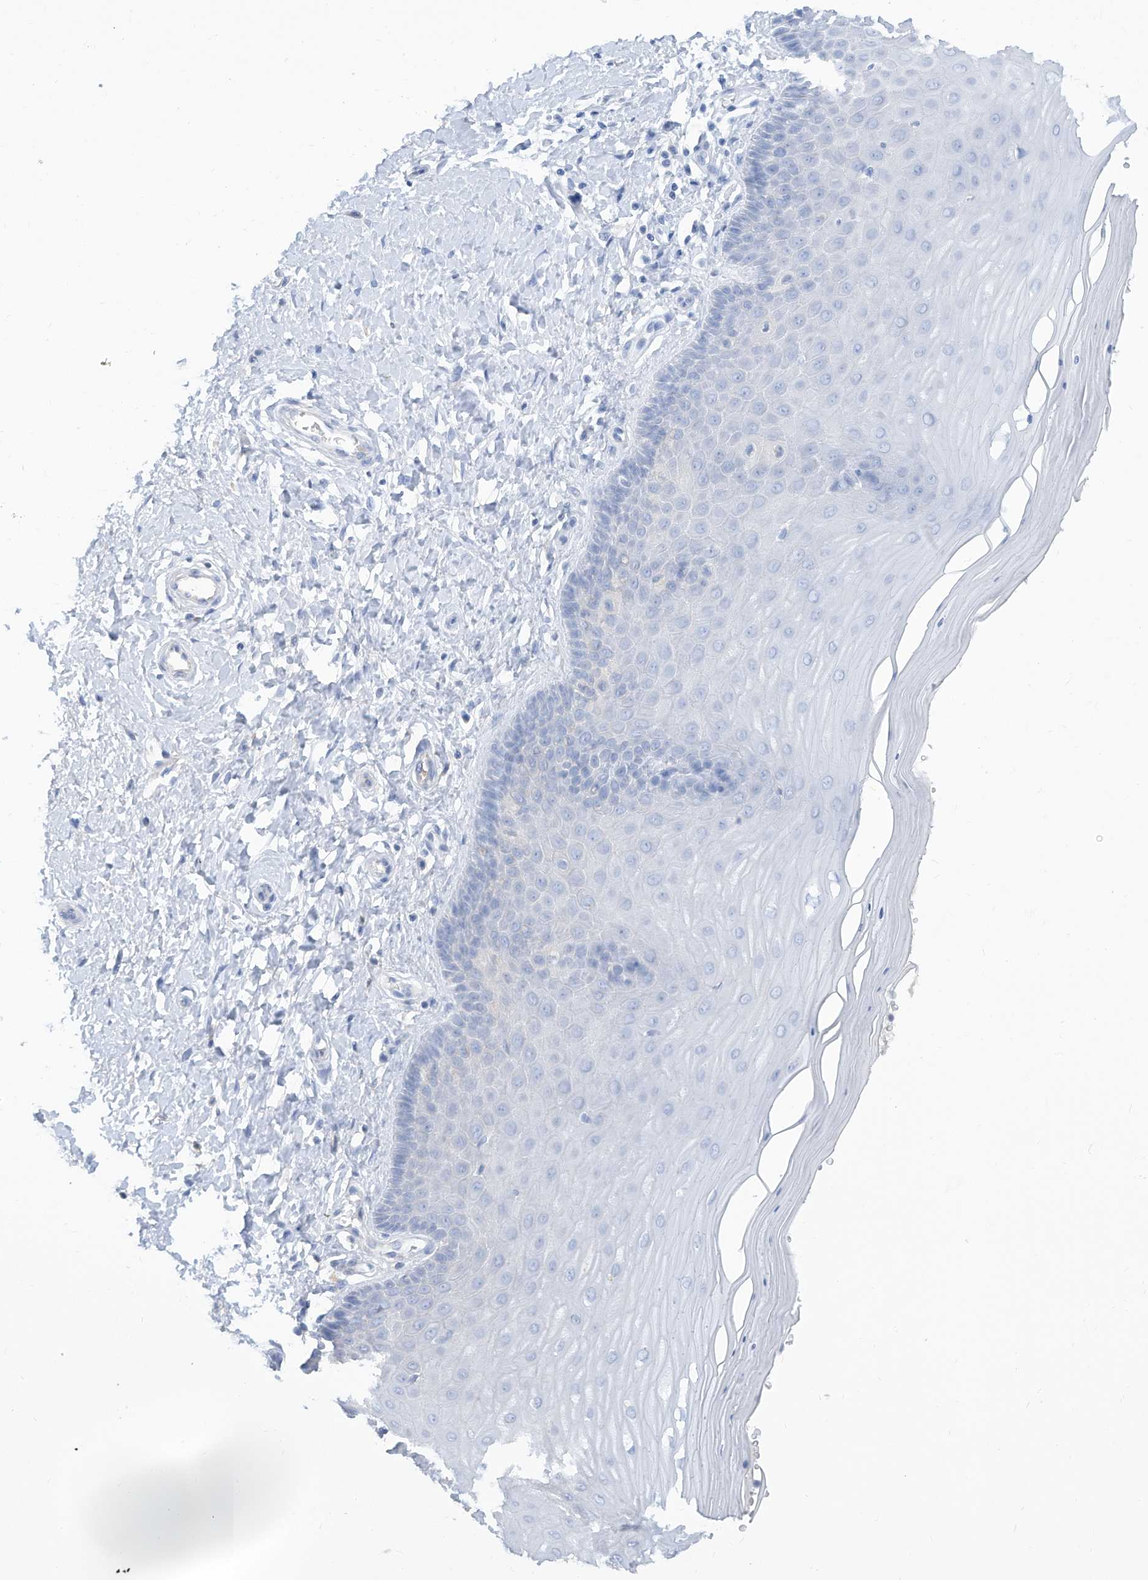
{"staining": {"intensity": "negative", "quantity": "none", "location": "none"}, "tissue": "cervix", "cell_type": "Glandular cells", "image_type": "normal", "snomed": [{"axis": "morphology", "description": "Normal tissue, NOS"}, {"axis": "topography", "description": "Cervix"}], "caption": "Immunohistochemistry (IHC) of normal human cervix exhibits no expression in glandular cells.", "gene": "HAS3", "patient": {"sex": "female", "age": 55}}